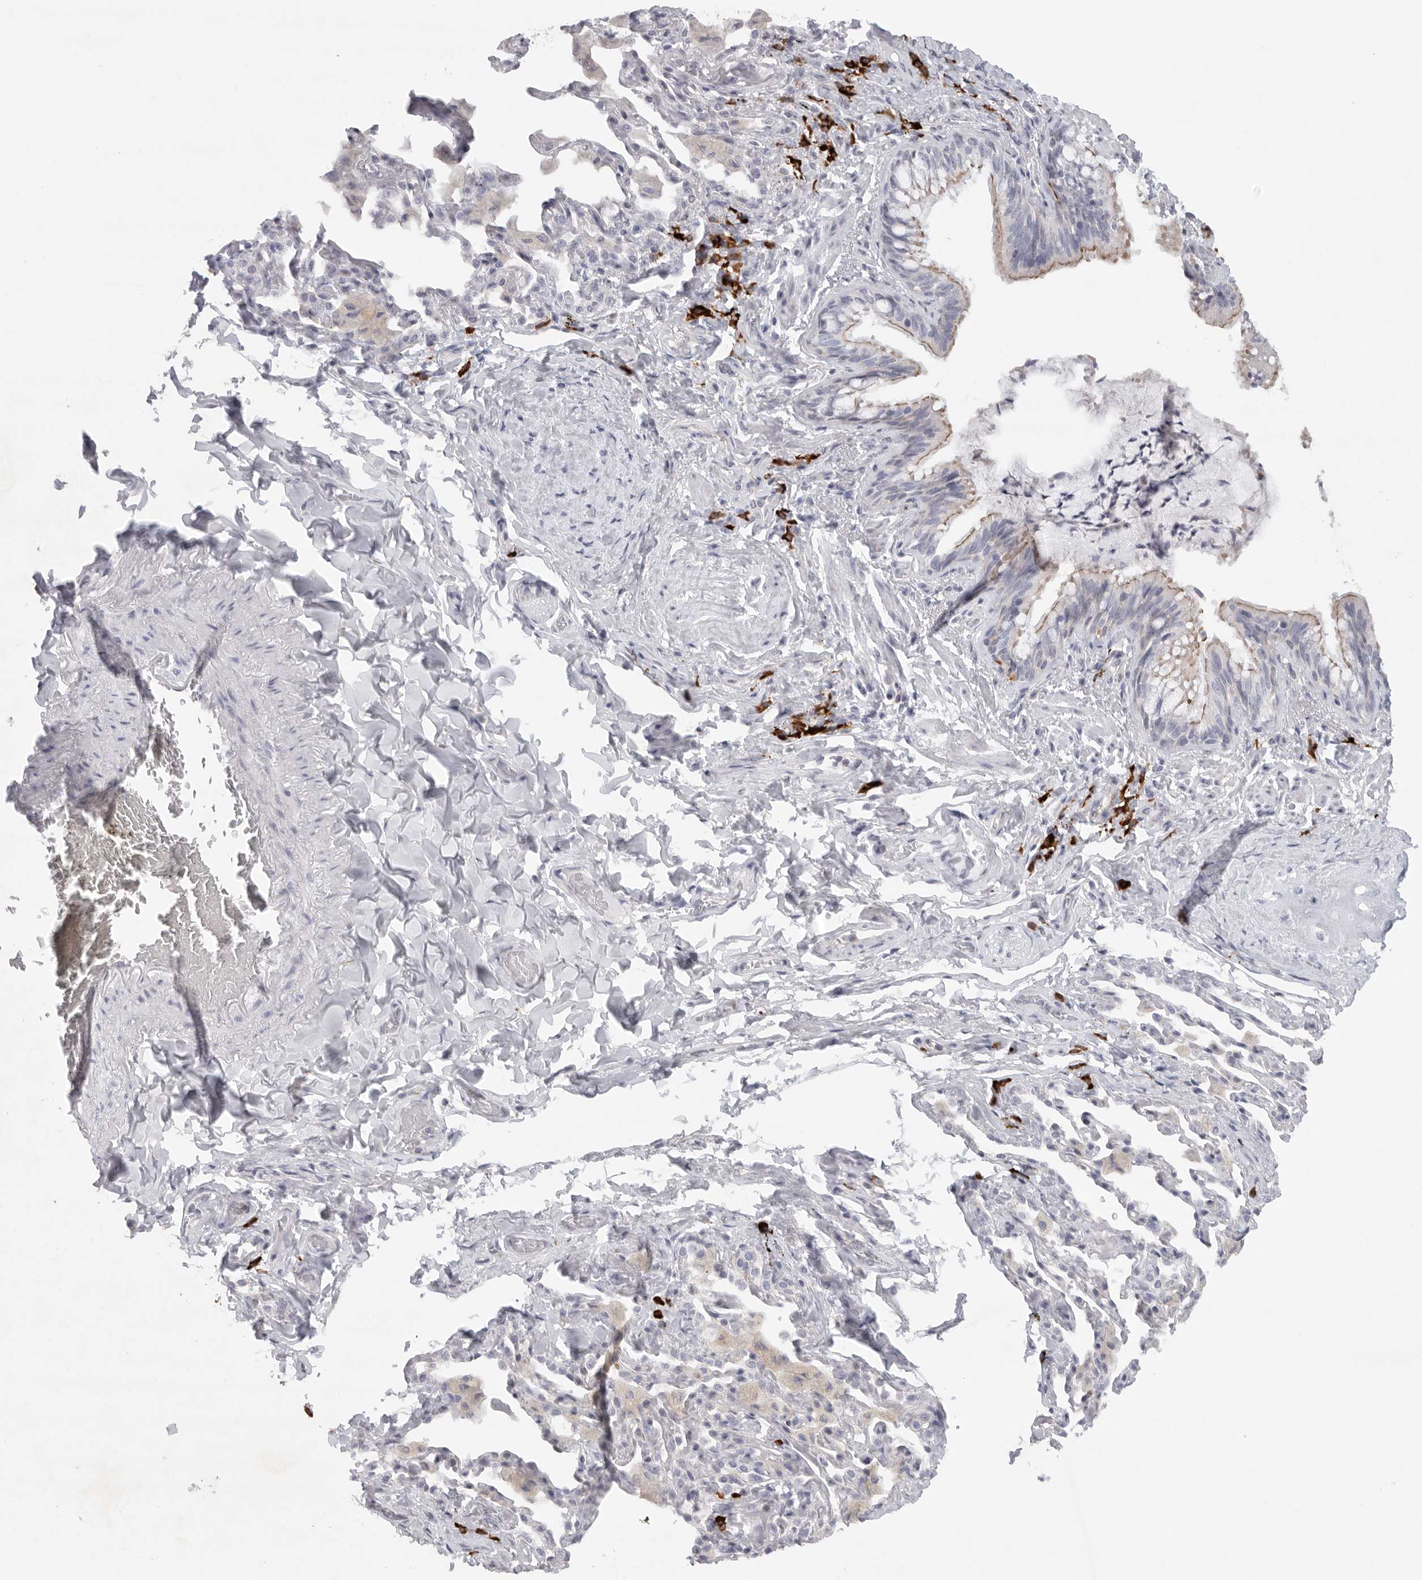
{"staining": {"intensity": "weak", "quantity": ">75%", "location": "cytoplasmic/membranous"}, "tissue": "bronchus", "cell_type": "Respiratory epithelial cells", "image_type": "normal", "snomed": [{"axis": "morphology", "description": "Normal tissue, NOS"}, {"axis": "morphology", "description": "Inflammation, NOS"}, {"axis": "topography", "description": "Bronchus"}, {"axis": "topography", "description": "Lung"}], "caption": "Respiratory epithelial cells demonstrate low levels of weak cytoplasmic/membranous staining in approximately >75% of cells in benign human bronchus.", "gene": "TMEM69", "patient": {"sex": "female", "age": 46}}